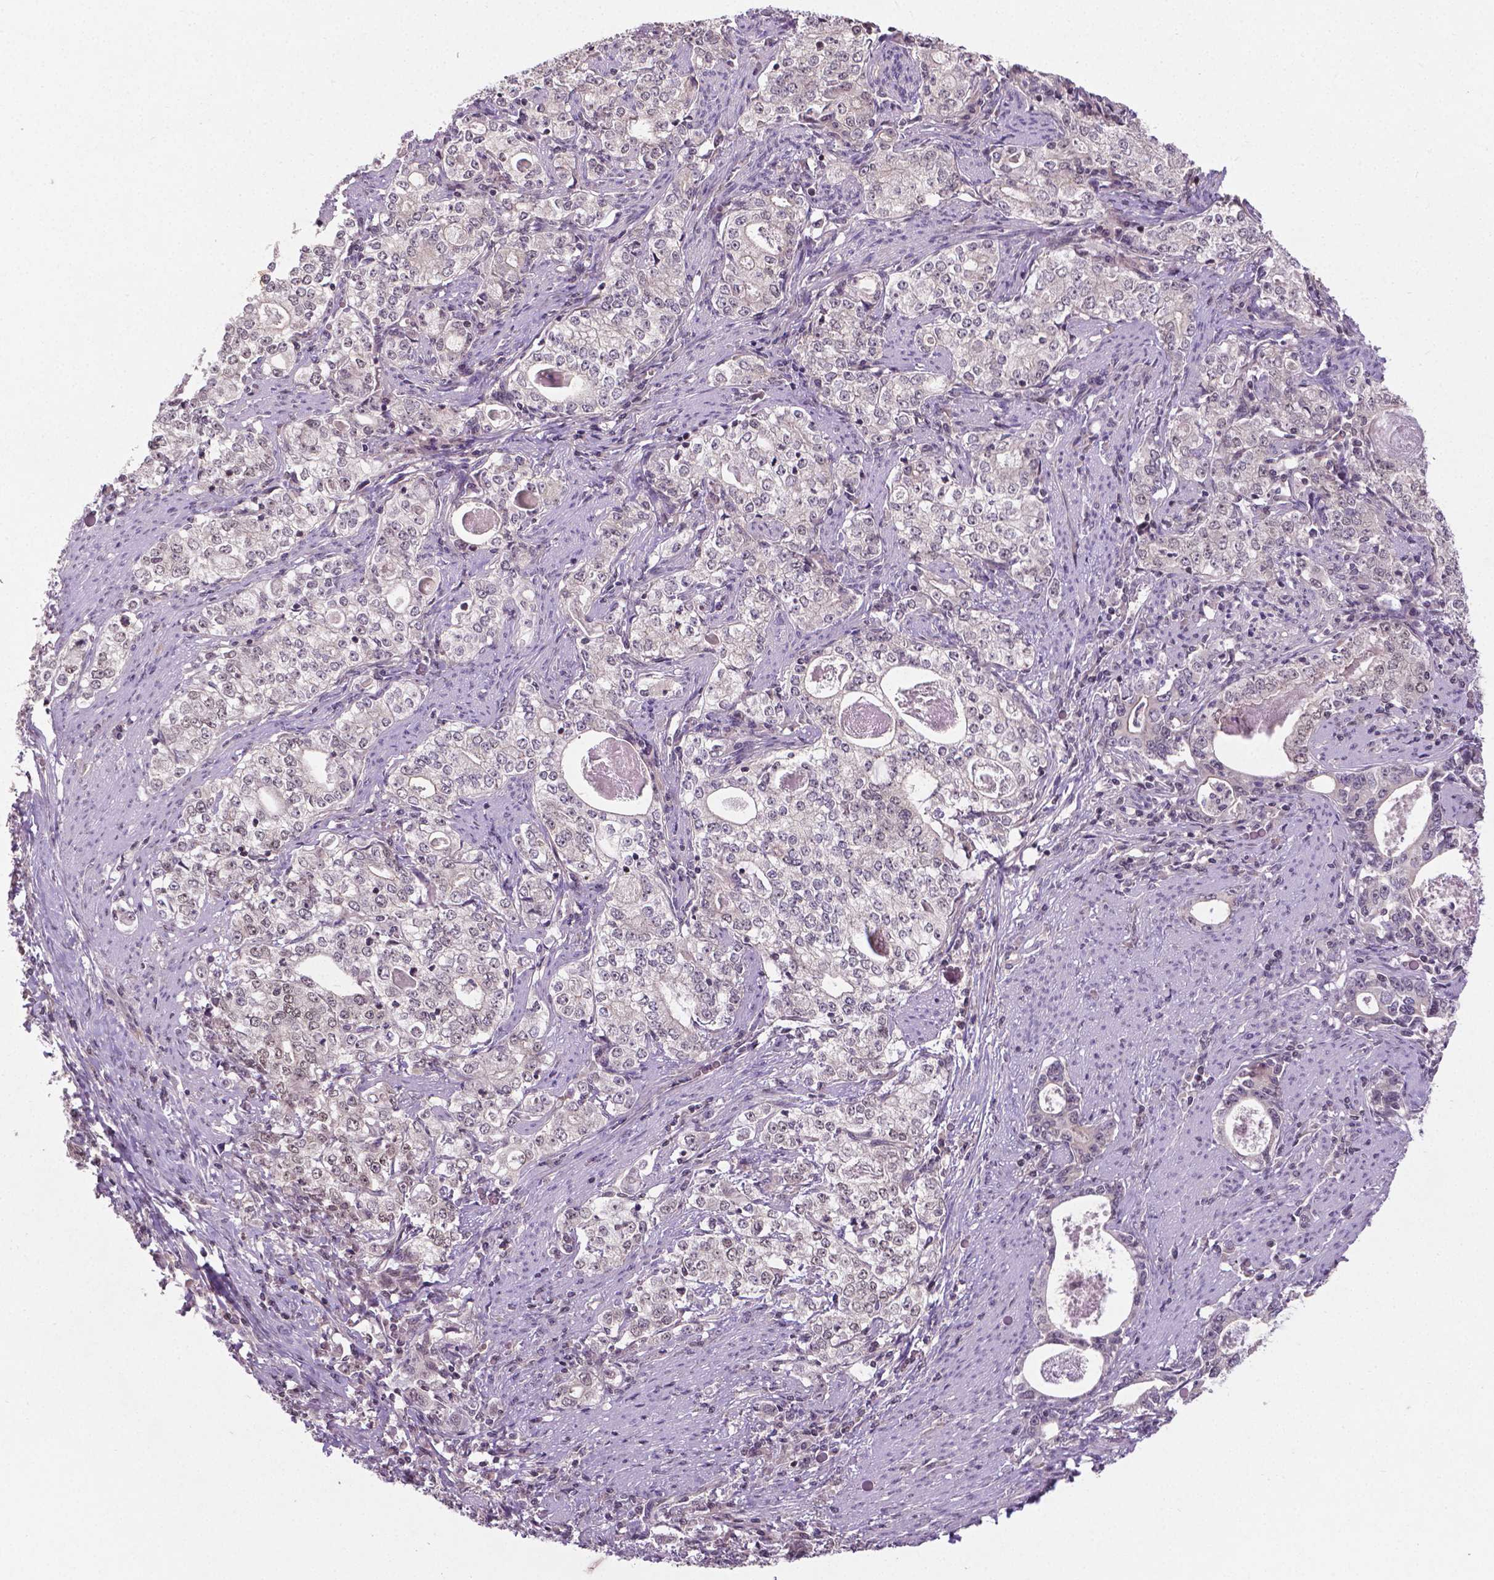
{"staining": {"intensity": "moderate", "quantity": "<25%", "location": "nuclear"}, "tissue": "stomach cancer", "cell_type": "Tumor cells", "image_type": "cancer", "snomed": [{"axis": "morphology", "description": "Adenocarcinoma, NOS"}, {"axis": "topography", "description": "Stomach, lower"}], "caption": "Tumor cells display low levels of moderate nuclear positivity in approximately <25% of cells in human stomach cancer (adenocarcinoma).", "gene": "ANKRD54", "patient": {"sex": "female", "age": 72}}